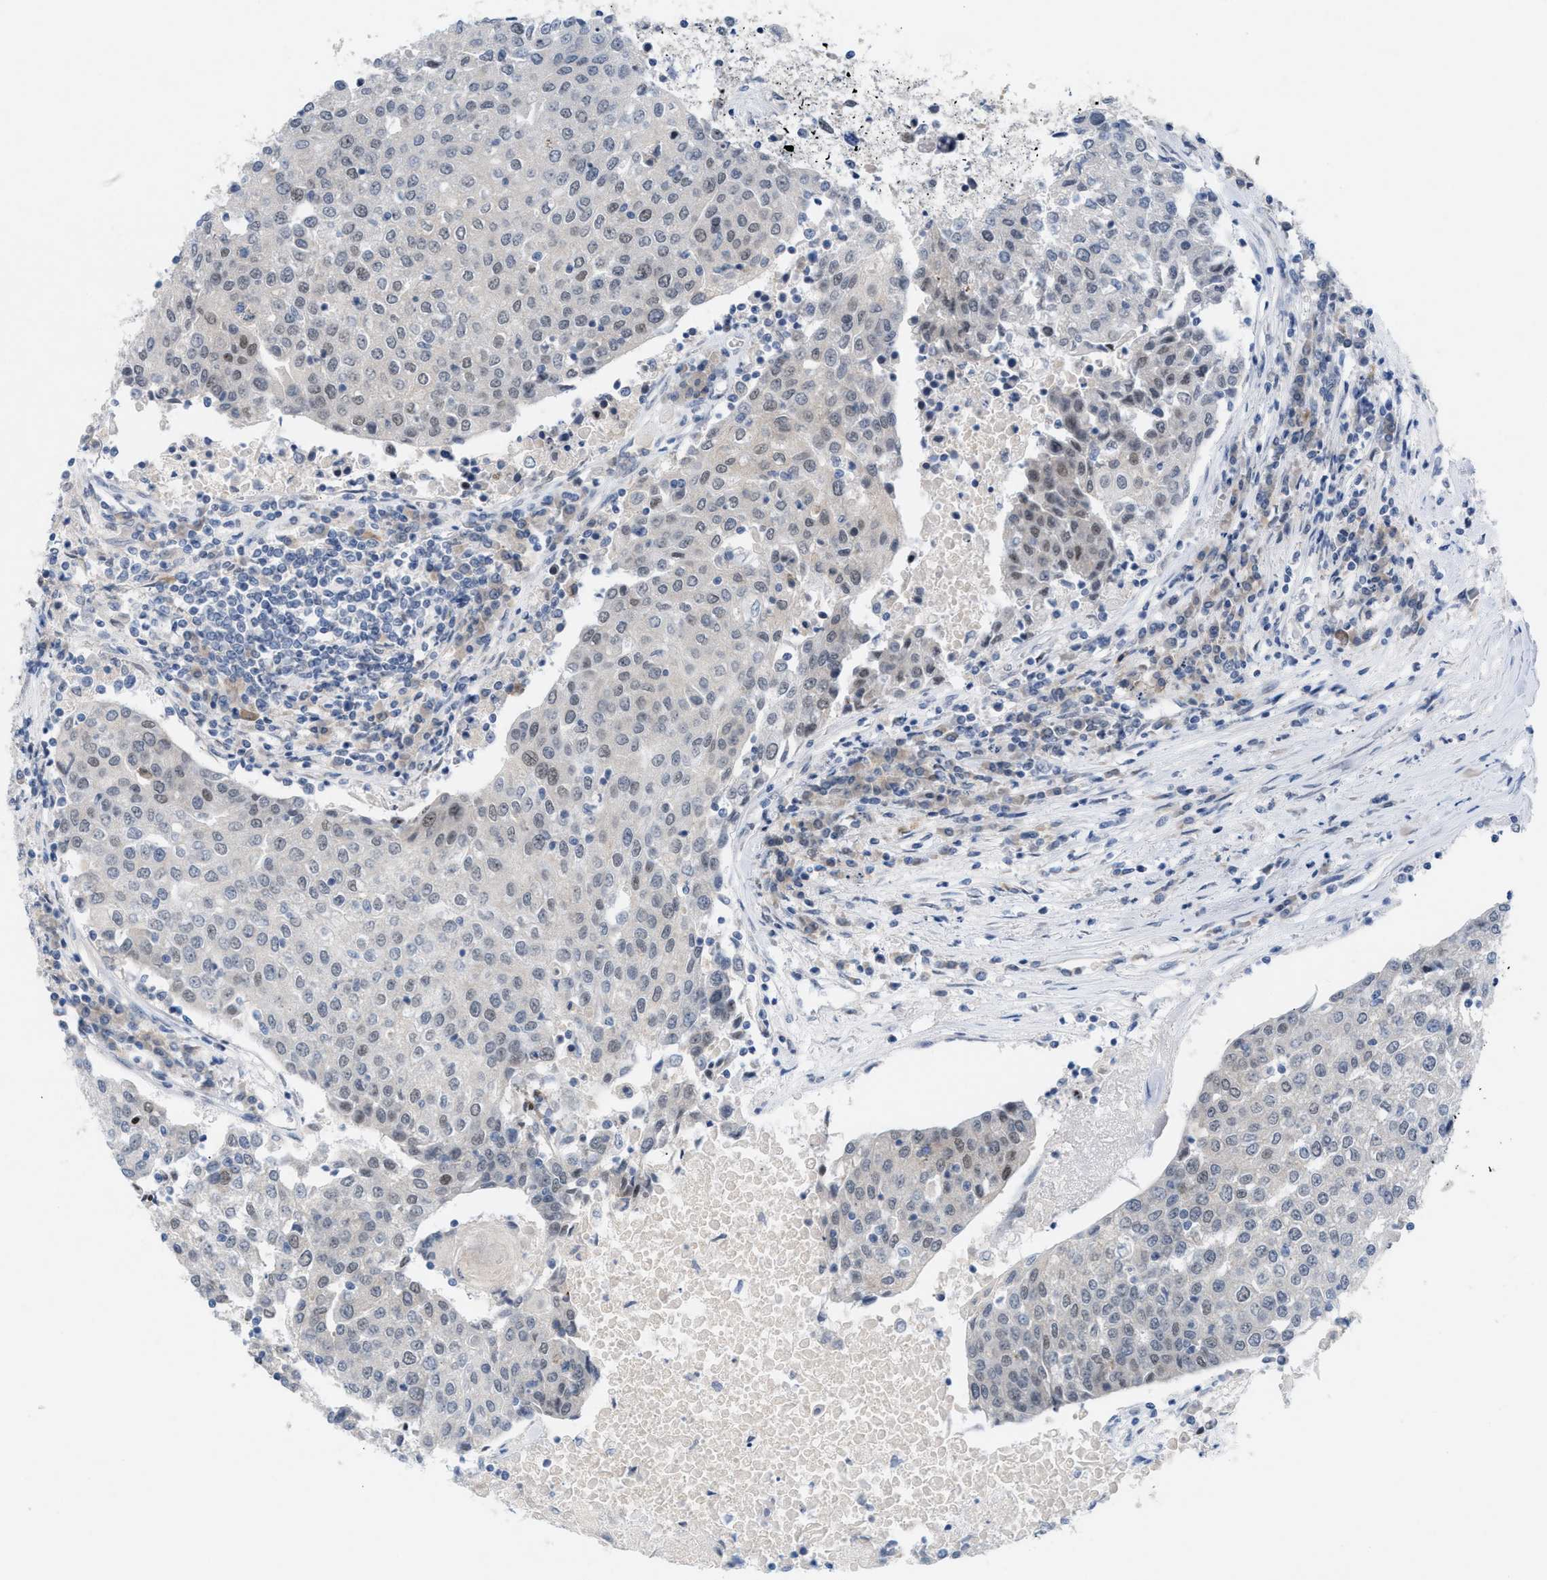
{"staining": {"intensity": "weak", "quantity": "25%-75%", "location": "nuclear"}, "tissue": "urothelial cancer", "cell_type": "Tumor cells", "image_type": "cancer", "snomed": [{"axis": "morphology", "description": "Urothelial carcinoma, High grade"}, {"axis": "topography", "description": "Urinary bladder"}], "caption": "Immunohistochemical staining of human high-grade urothelial carcinoma exhibits weak nuclear protein positivity in approximately 25%-75% of tumor cells. Ihc stains the protein in brown and the nuclei are stained blue.", "gene": "WIPI2", "patient": {"sex": "female", "age": 85}}